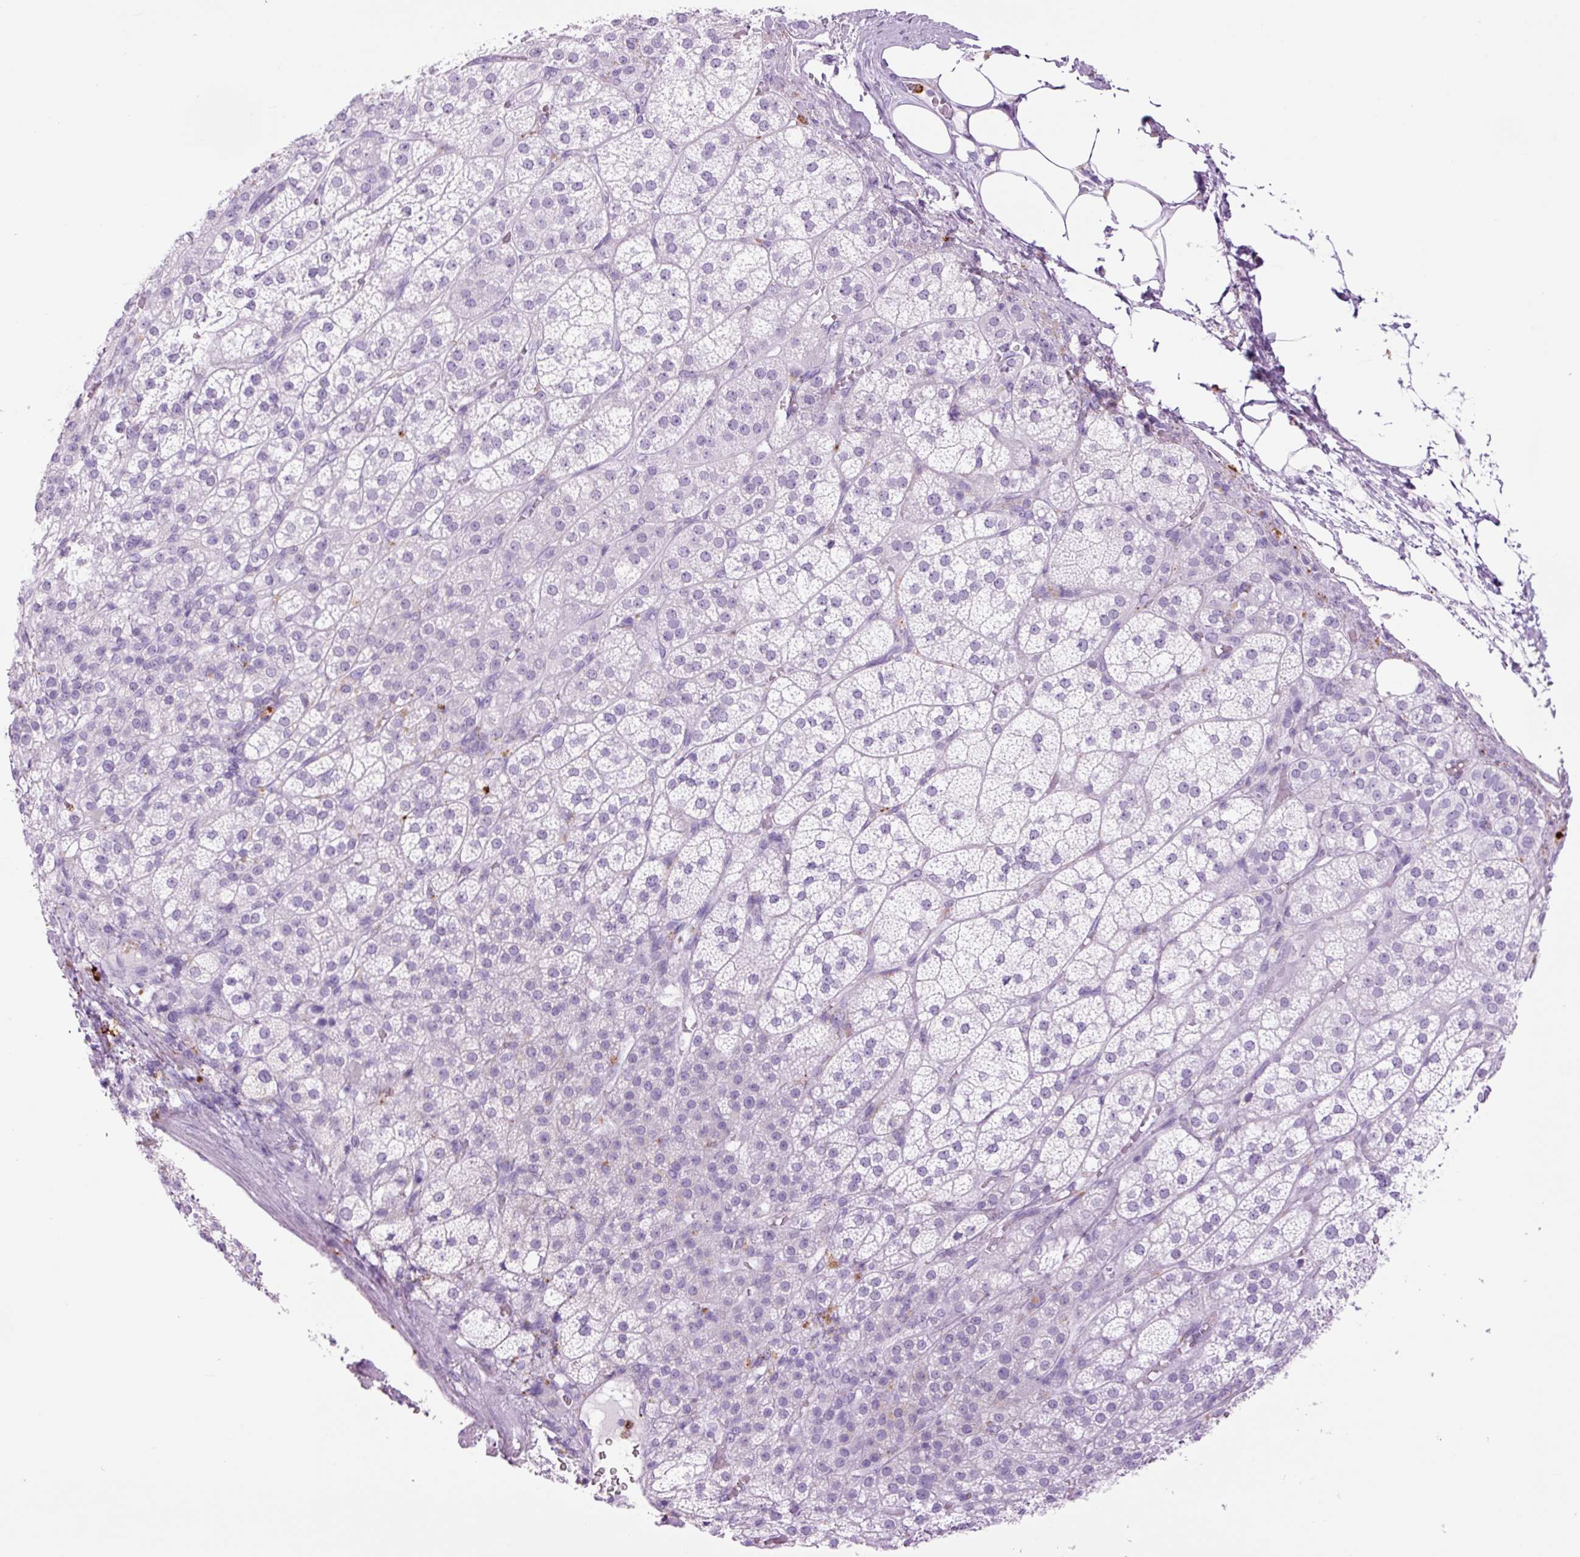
{"staining": {"intensity": "negative", "quantity": "none", "location": "none"}, "tissue": "adrenal gland", "cell_type": "Glandular cells", "image_type": "normal", "snomed": [{"axis": "morphology", "description": "Normal tissue, NOS"}, {"axis": "topography", "description": "Adrenal gland"}], "caption": "High magnification brightfield microscopy of benign adrenal gland stained with DAB (3,3'-diaminobenzidine) (brown) and counterstained with hematoxylin (blue): glandular cells show no significant staining. (Stains: DAB (3,3'-diaminobenzidine) immunohistochemistry (IHC) with hematoxylin counter stain, Microscopy: brightfield microscopy at high magnification).", "gene": "LYZ", "patient": {"sex": "female", "age": 60}}